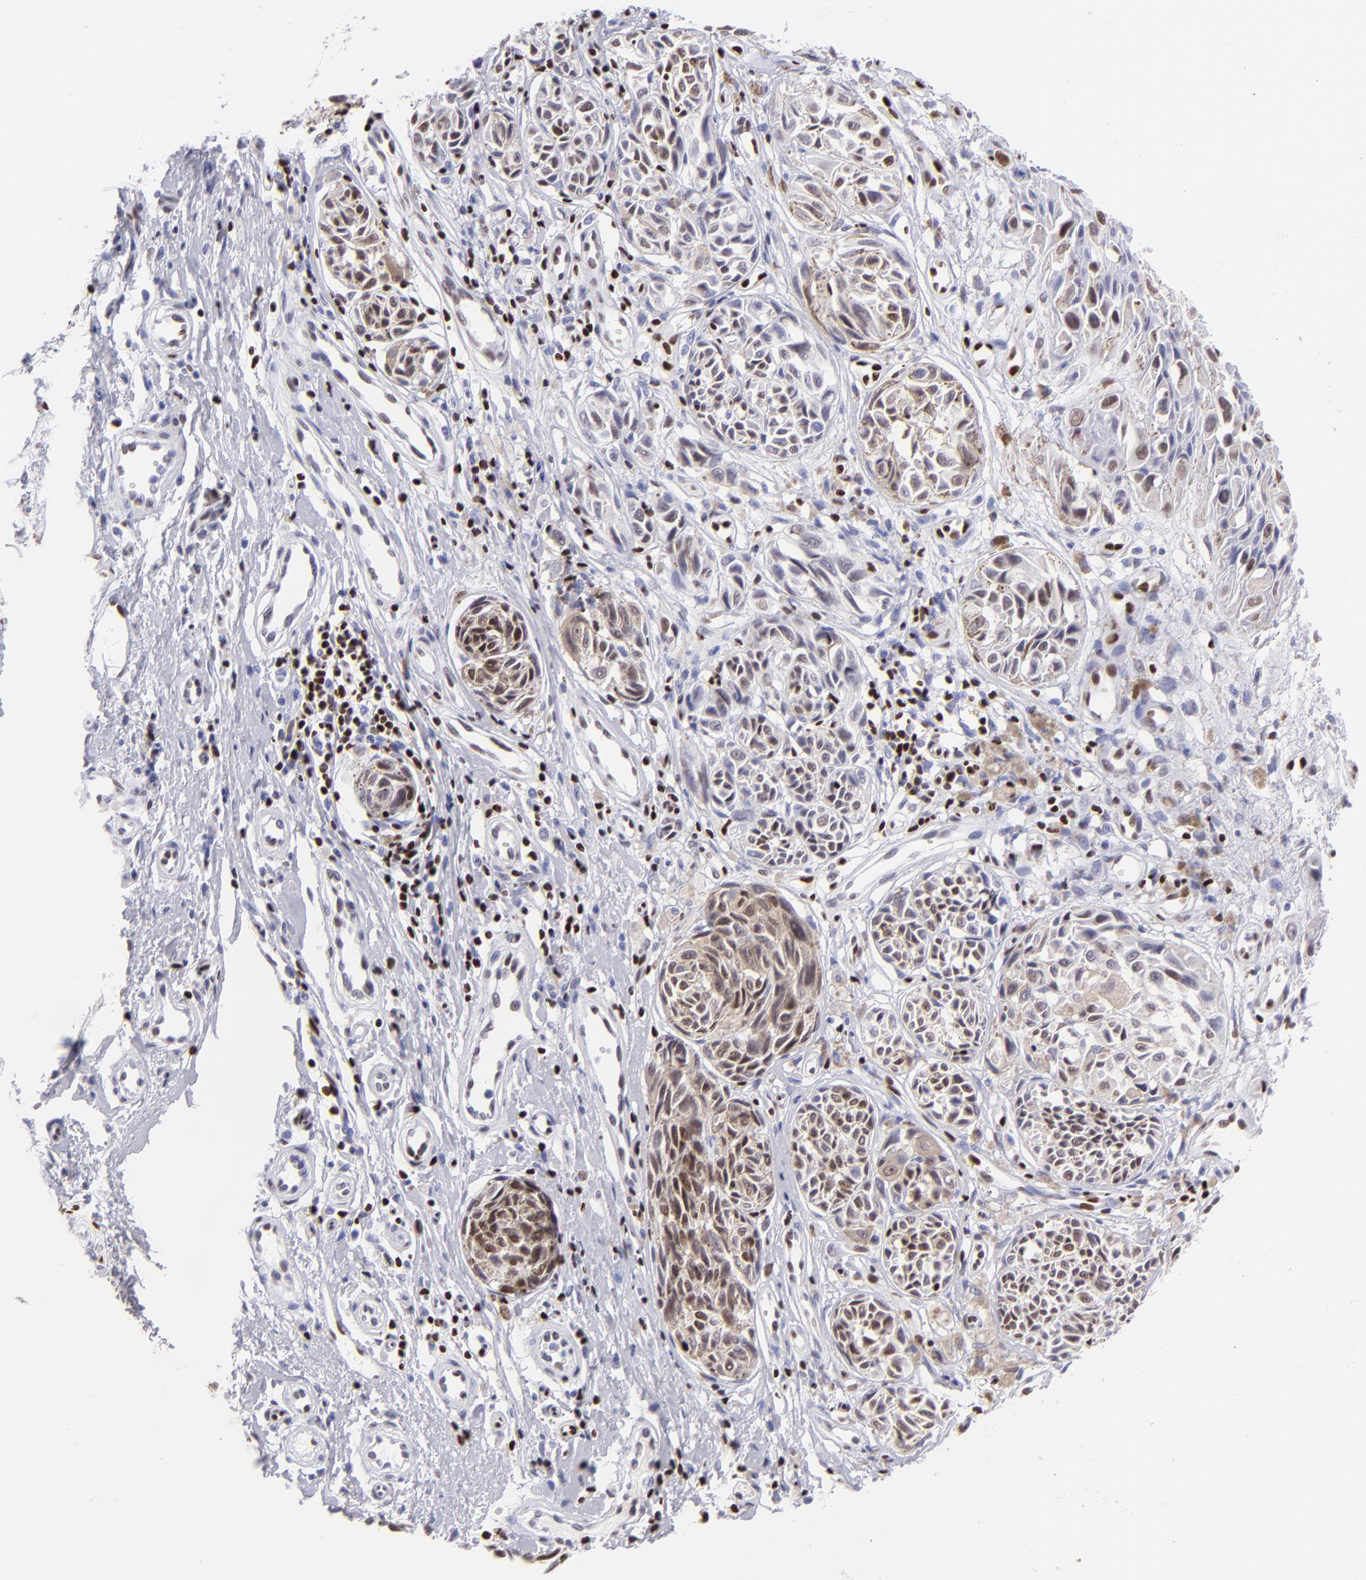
{"staining": {"intensity": "weak", "quantity": ">75%", "location": "nuclear"}, "tissue": "melanoma", "cell_type": "Tumor cells", "image_type": "cancer", "snomed": [{"axis": "morphology", "description": "Malignant melanoma, NOS"}, {"axis": "topography", "description": "Skin"}], "caption": "There is low levels of weak nuclear expression in tumor cells of melanoma, as demonstrated by immunohistochemical staining (brown color).", "gene": "ETS1", "patient": {"sex": "male", "age": 67}}